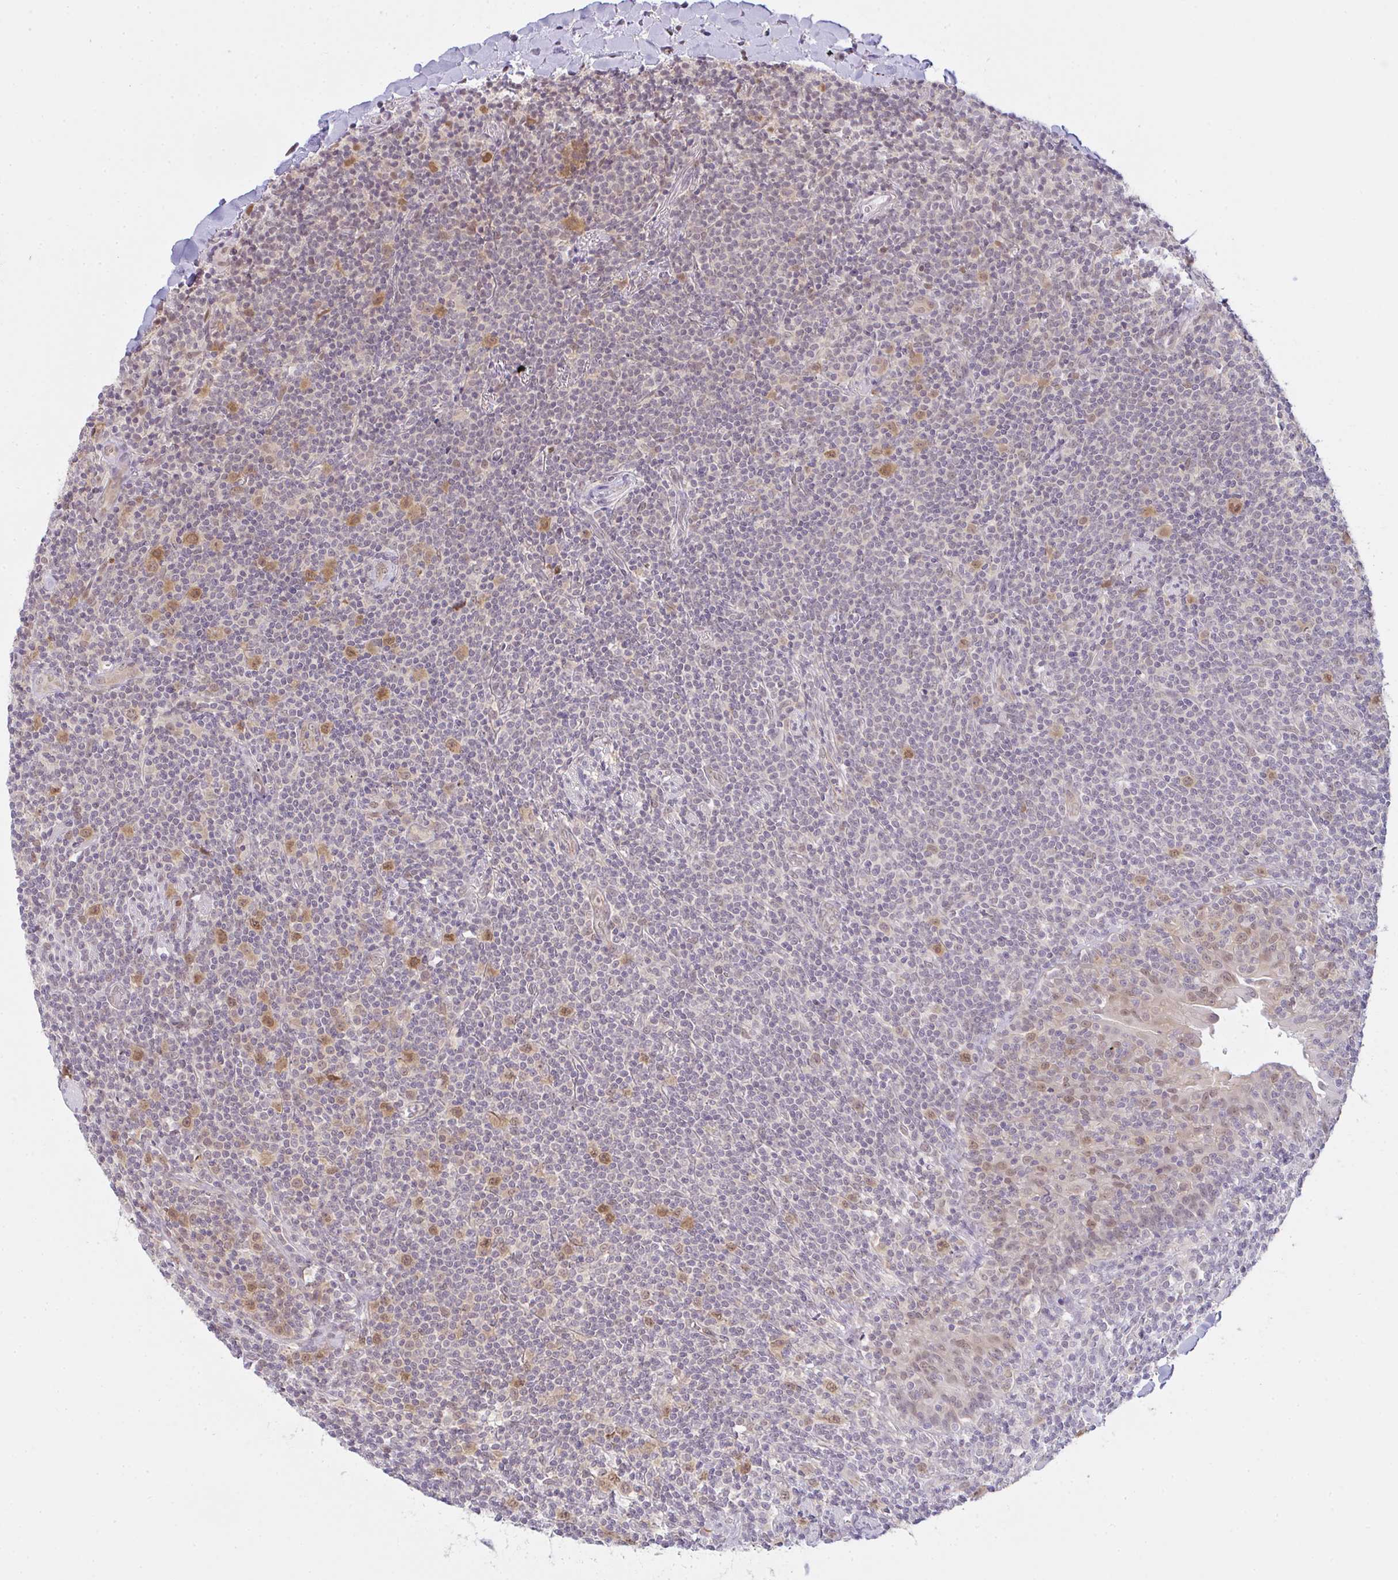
{"staining": {"intensity": "negative", "quantity": "none", "location": "none"}, "tissue": "lymphoma", "cell_type": "Tumor cells", "image_type": "cancer", "snomed": [{"axis": "morphology", "description": "Malignant lymphoma, non-Hodgkin's type, Low grade"}, {"axis": "topography", "description": "Lung"}], "caption": "There is no significant expression in tumor cells of malignant lymphoma, non-Hodgkin's type (low-grade).", "gene": "CSE1L", "patient": {"sex": "female", "age": 71}}